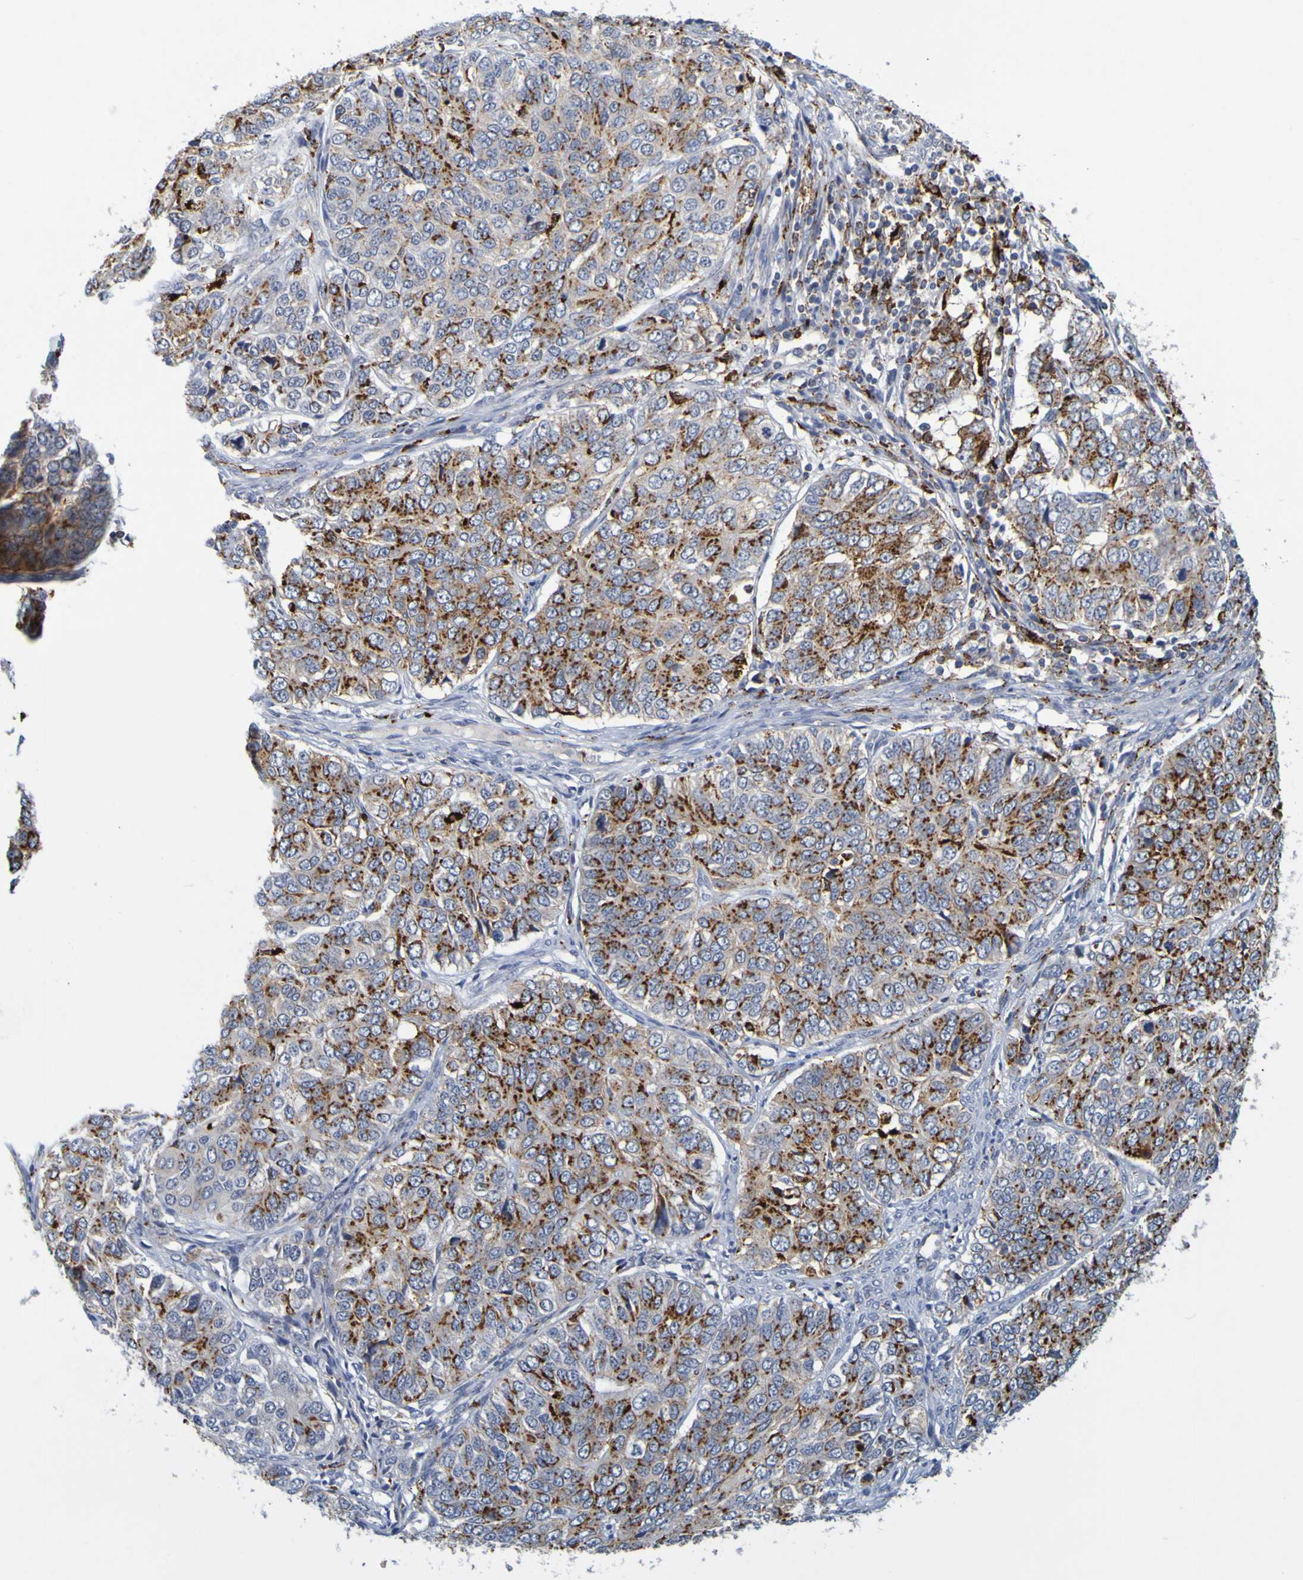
{"staining": {"intensity": "moderate", "quantity": ">75%", "location": "cytoplasmic/membranous"}, "tissue": "ovarian cancer", "cell_type": "Tumor cells", "image_type": "cancer", "snomed": [{"axis": "morphology", "description": "Carcinoma, endometroid"}, {"axis": "topography", "description": "Ovary"}], "caption": "A medium amount of moderate cytoplasmic/membranous positivity is present in approximately >75% of tumor cells in endometroid carcinoma (ovarian) tissue. (DAB IHC, brown staining for protein, blue staining for nuclei).", "gene": "TPH1", "patient": {"sex": "female", "age": 51}}